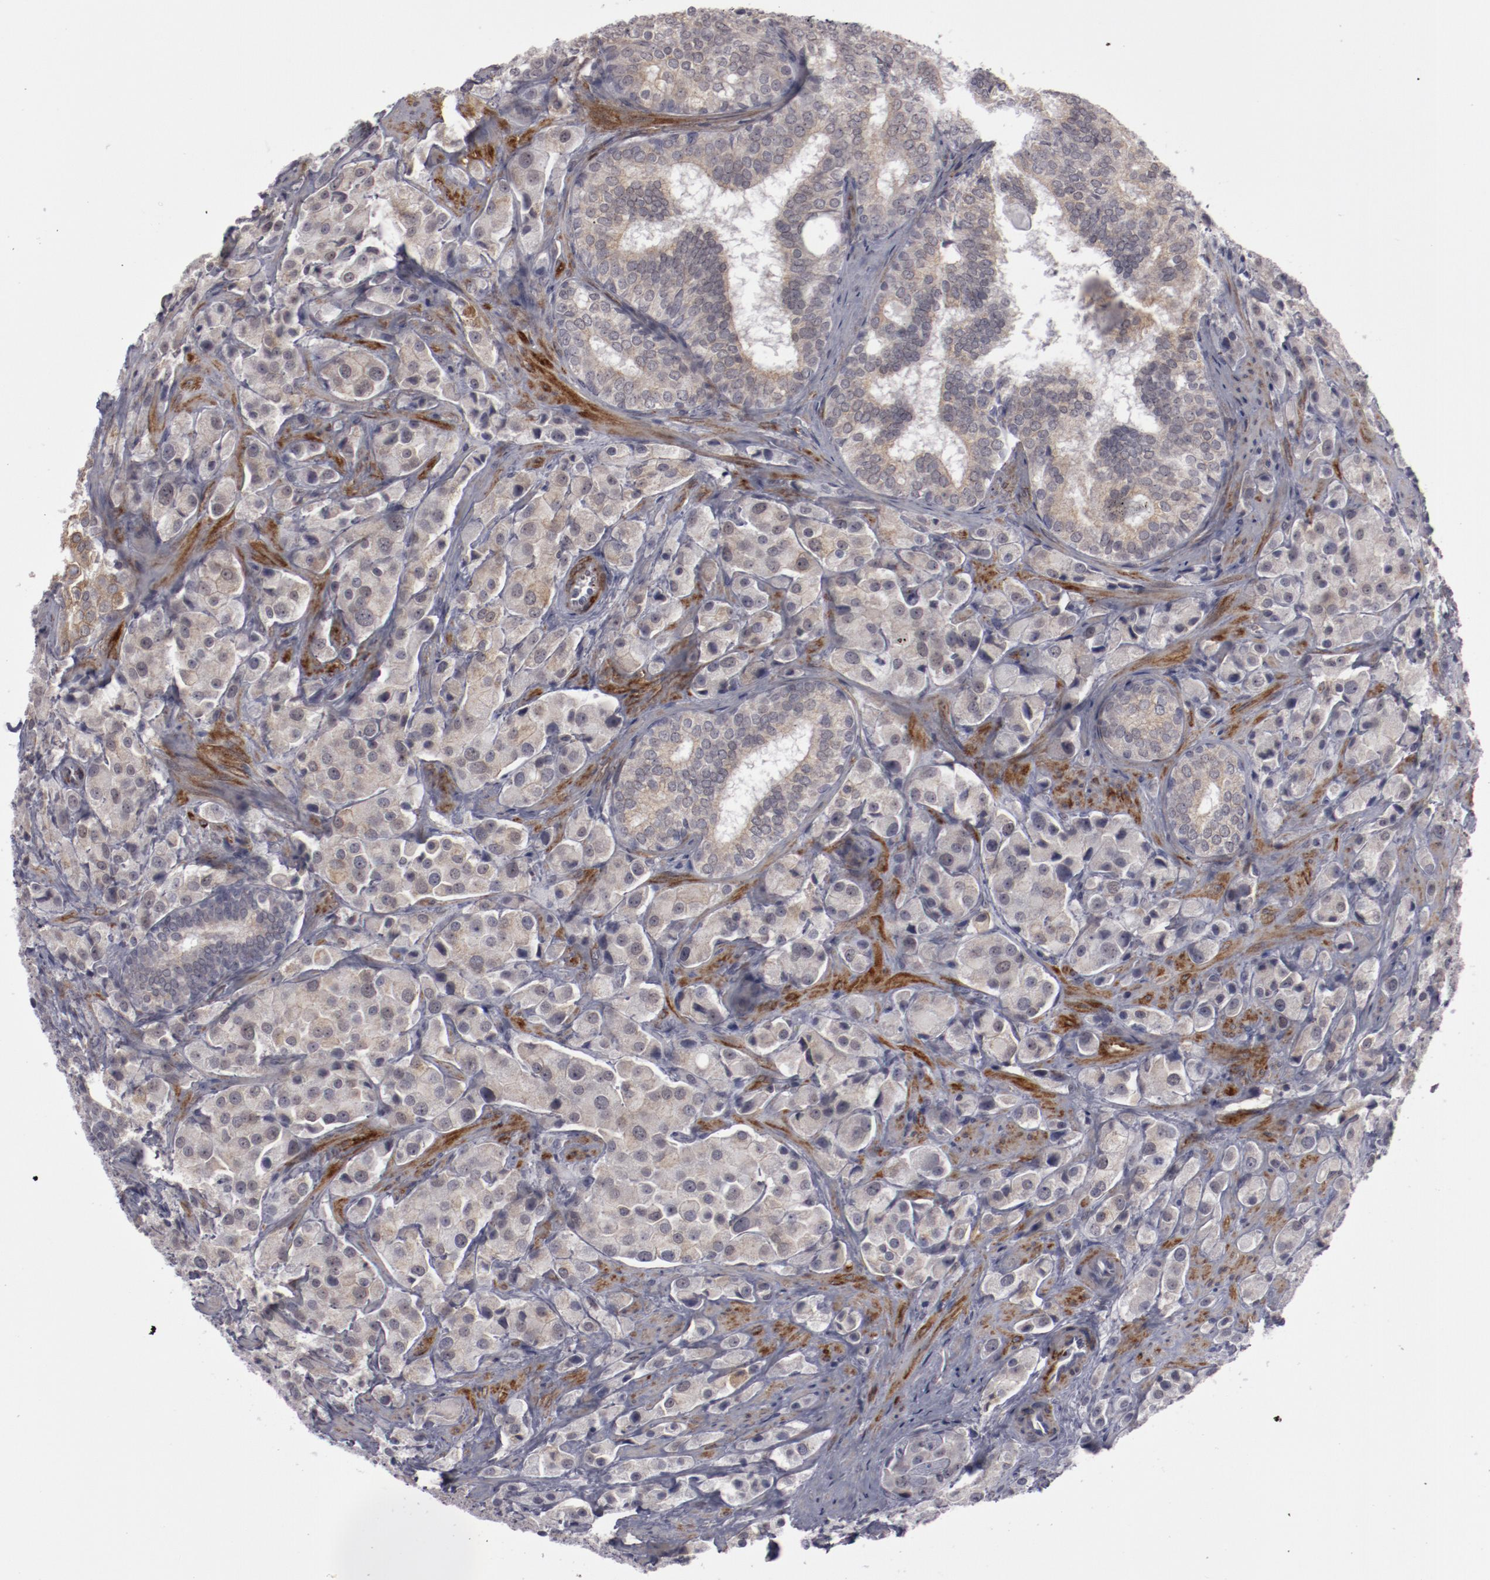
{"staining": {"intensity": "negative", "quantity": "none", "location": "none"}, "tissue": "prostate cancer", "cell_type": "Tumor cells", "image_type": "cancer", "snomed": [{"axis": "morphology", "description": "Adenocarcinoma, Medium grade"}, {"axis": "topography", "description": "Prostate"}], "caption": "DAB immunohistochemical staining of human prostate medium-grade adenocarcinoma reveals no significant expression in tumor cells.", "gene": "LEF1", "patient": {"sex": "male", "age": 70}}